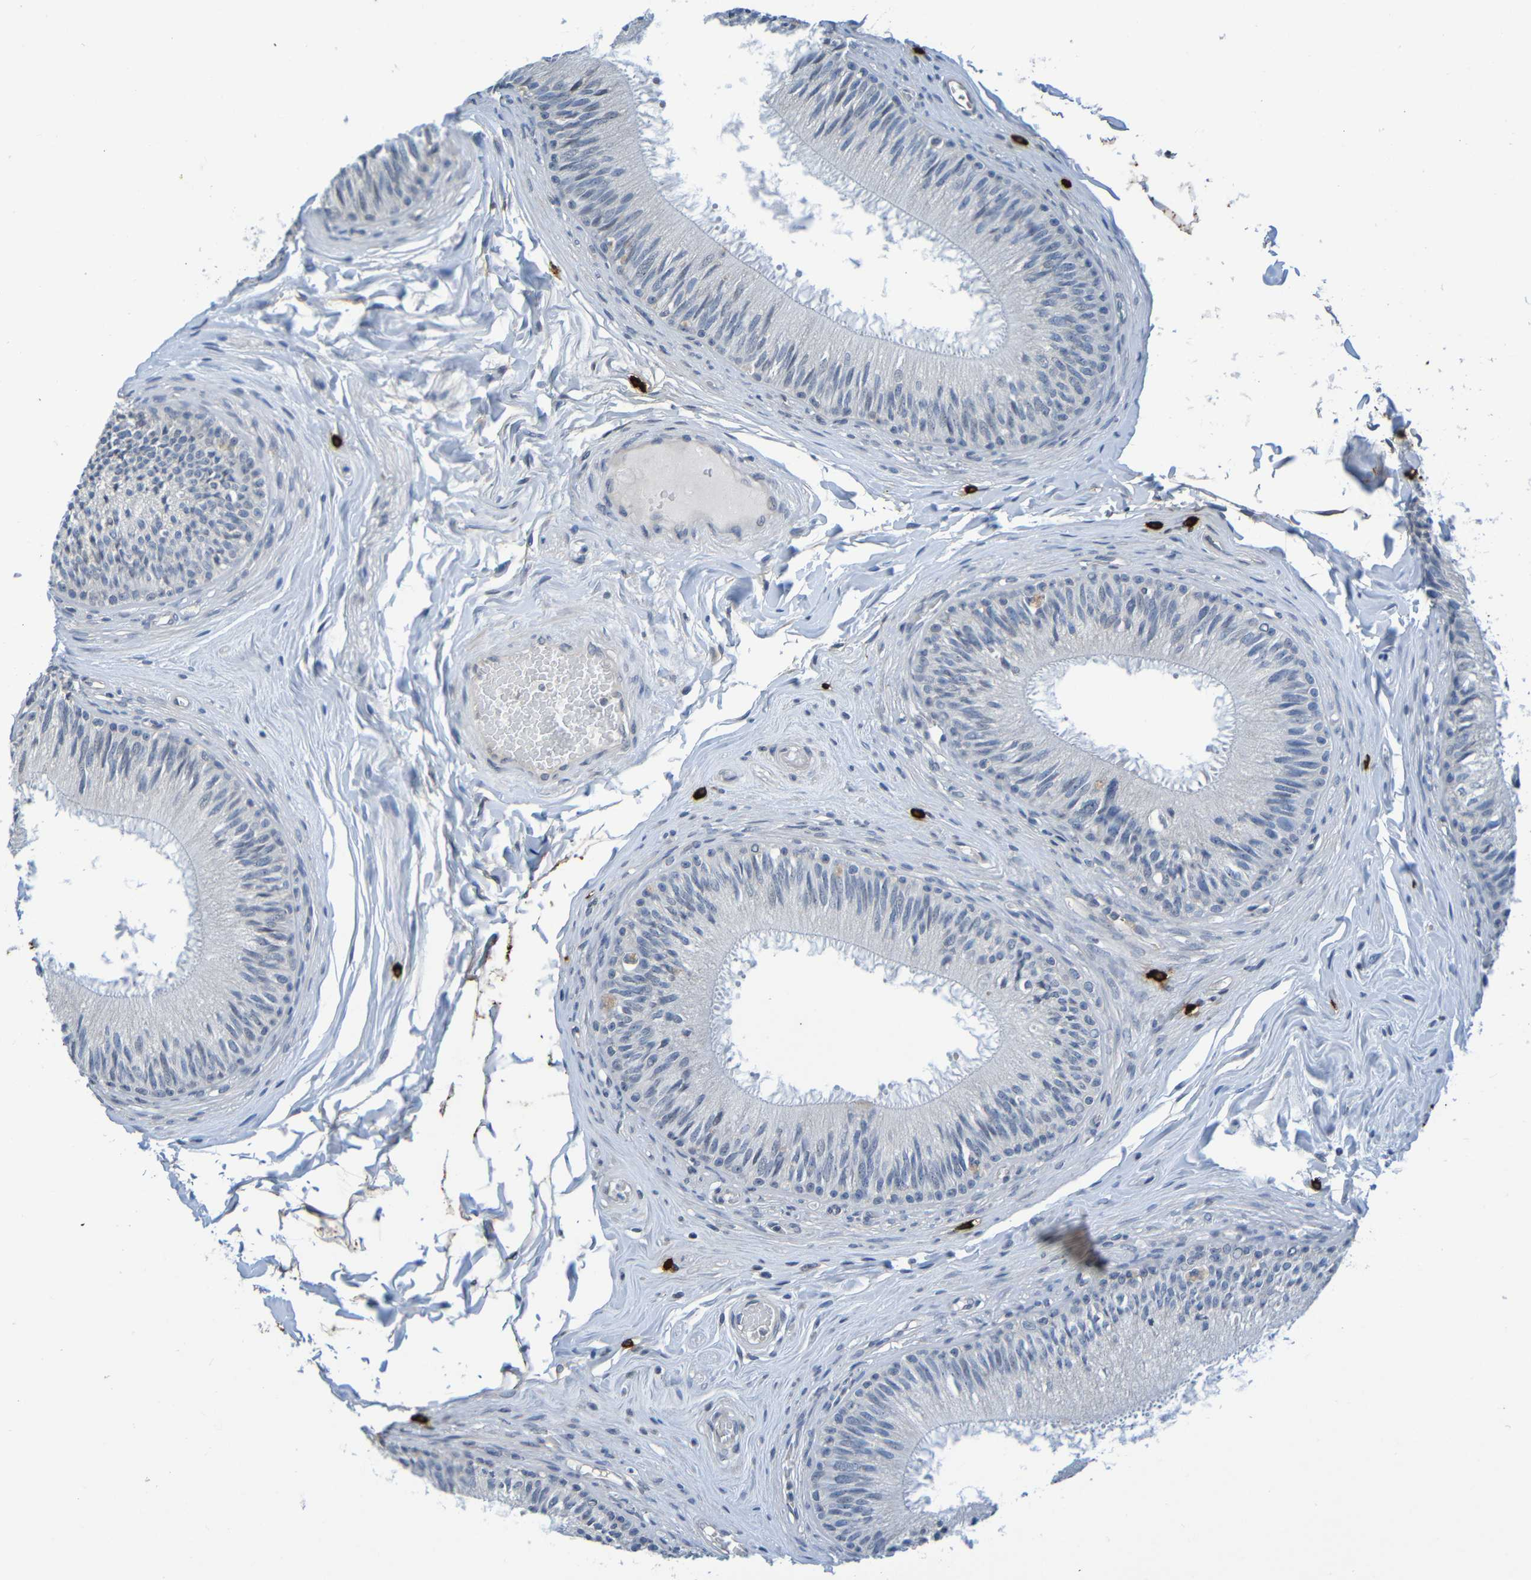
{"staining": {"intensity": "negative", "quantity": "none", "location": "none"}, "tissue": "epididymis", "cell_type": "Glandular cells", "image_type": "normal", "snomed": [{"axis": "morphology", "description": "Normal tissue, NOS"}, {"axis": "topography", "description": "Testis"}, {"axis": "topography", "description": "Epididymis"}], "caption": "IHC image of unremarkable epididymis stained for a protein (brown), which shows no staining in glandular cells.", "gene": "C3AR1", "patient": {"sex": "male", "age": 36}}